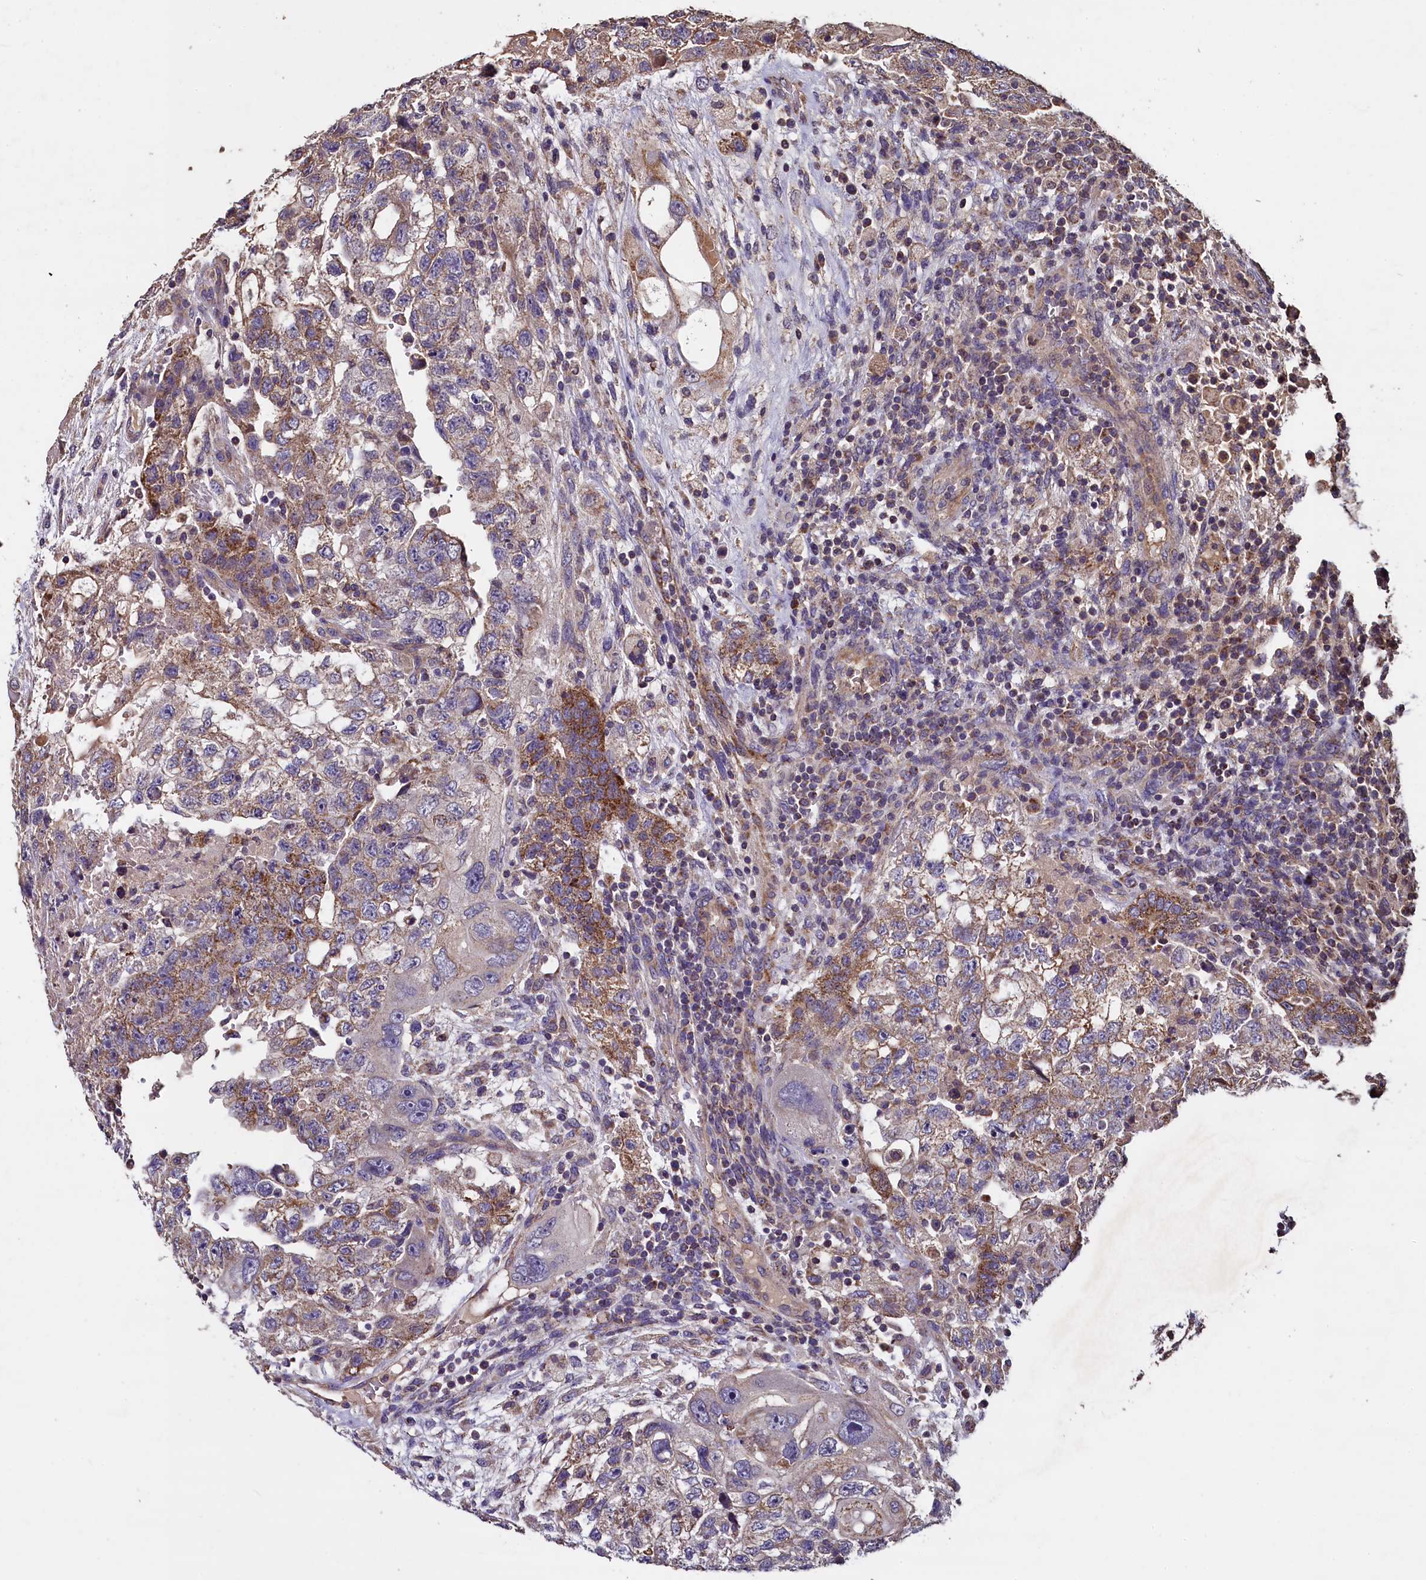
{"staining": {"intensity": "strong", "quantity": "25%-75%", "location": "cytoplasmic/membranous"}, "tissue": "testis cancer", "cell_type": "Tumor cells", "image_type": "cancer", "snomed": [{"axis": "morphology", "description": "Carcinoma, Embryonal, NOS"}, {"axis": "topography", "description": "Testis"}], "caption": "This micrograph exhibits embryonal carcinoma (testis) stained with immunohistochemistry (IHC) to label a protein in brown. The cytoplasmic/membranous of tumor cells show strong positivity for the protein. Nuclei are counter-stained blue.", "gene": "COQ9", "patient": {"sex": "male", "age": 36}}